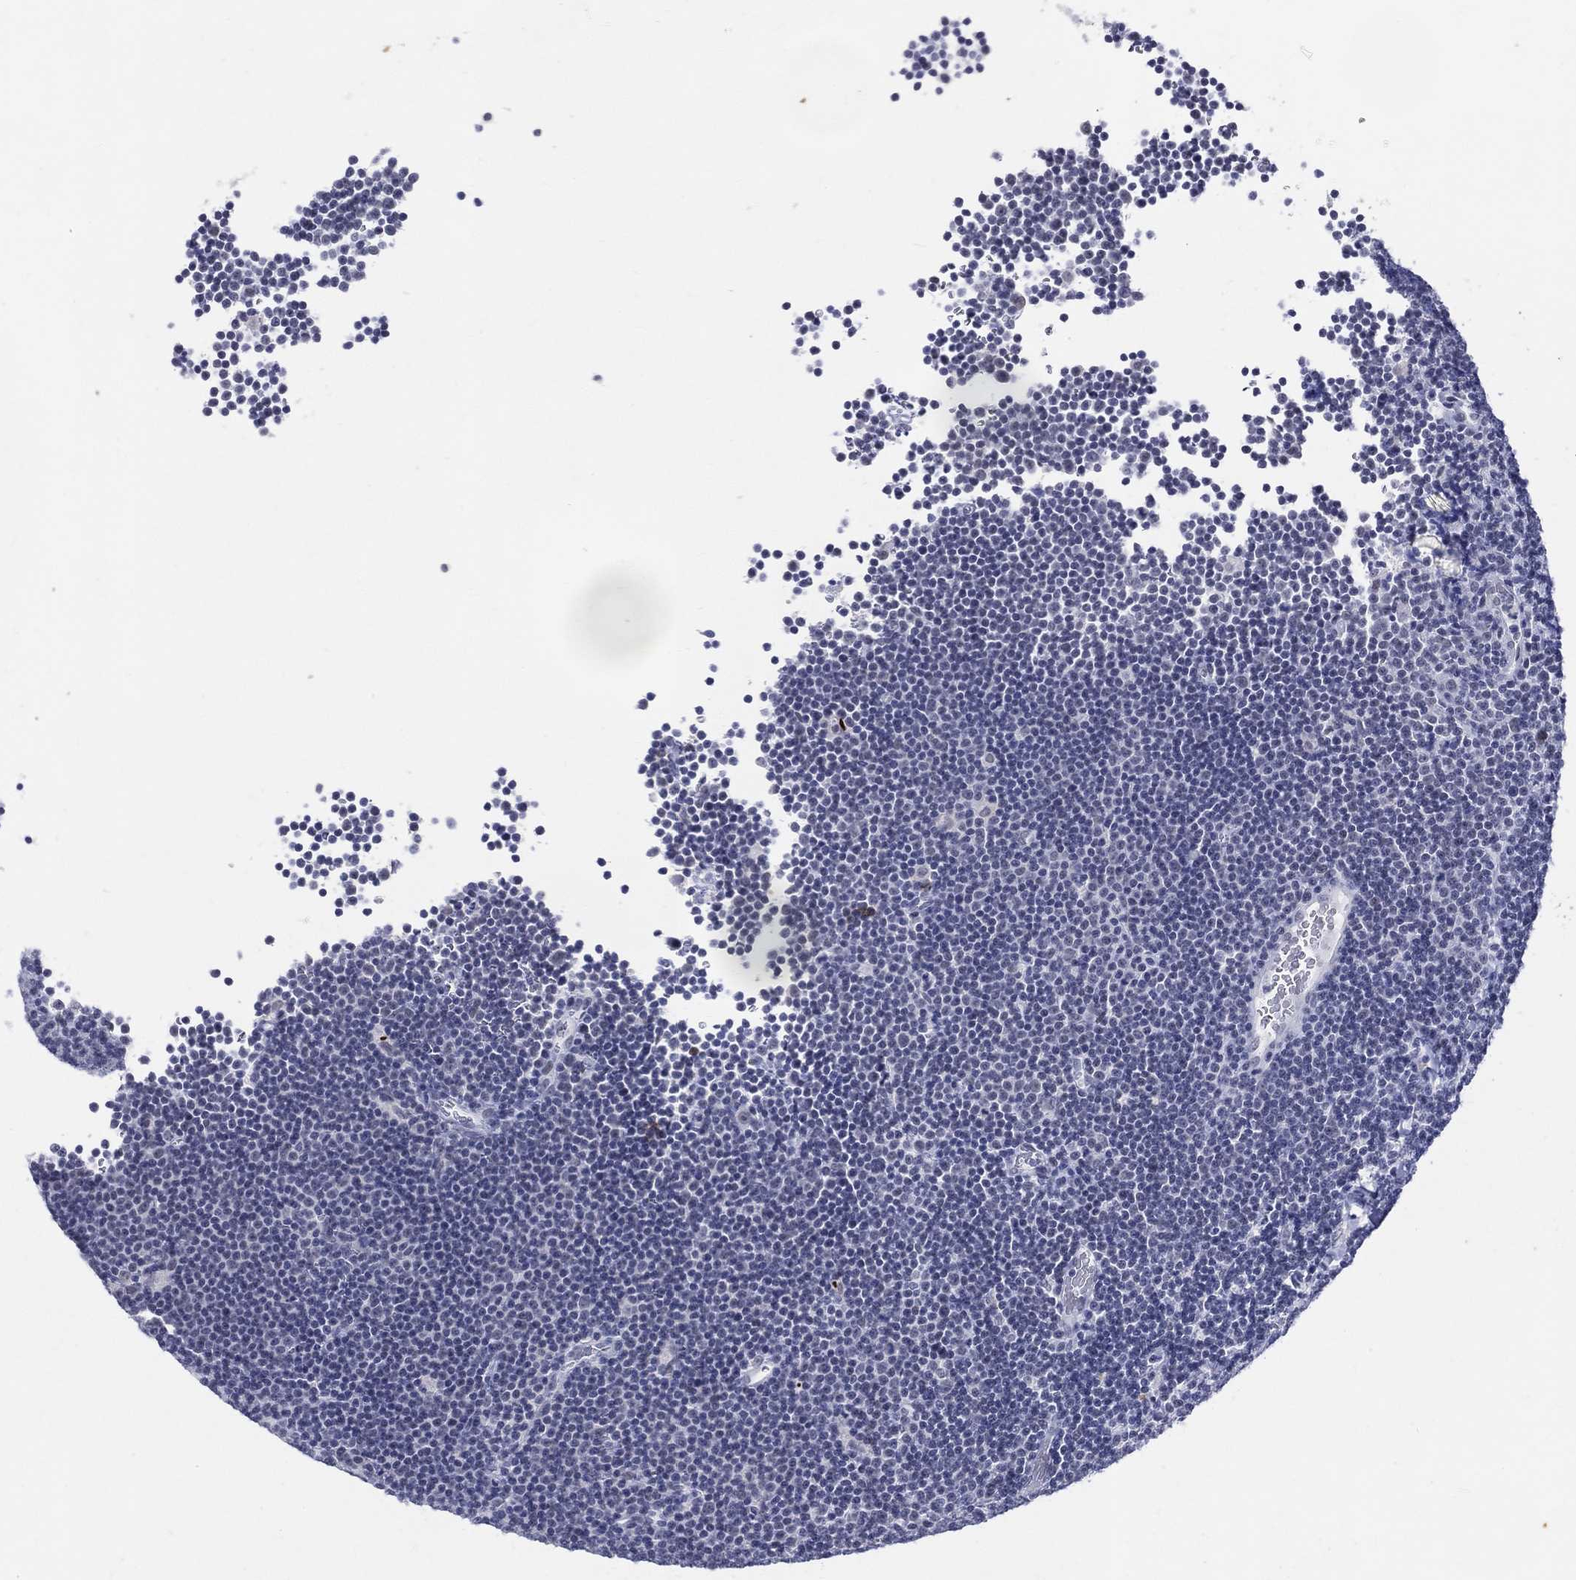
{"staining": {"intensity": "negative", "quantity": "none", "location": "none"}, "tissue": "lymphoma", "cell_type": "Tumor cells", "image_type": "cancer", "snomed": [{"axis": "morphology", "description": "Malignant lymphoma, non-Hodgkin's type, Low grade"}, {"axis": "topography", "description": "Brain"}], "caption": "DAB immunohistochemical staining of lymphoma displays no significant staining in tumor cells.", "gene": "CFAP58", "patient": {"sex": "female", "age": 66}}